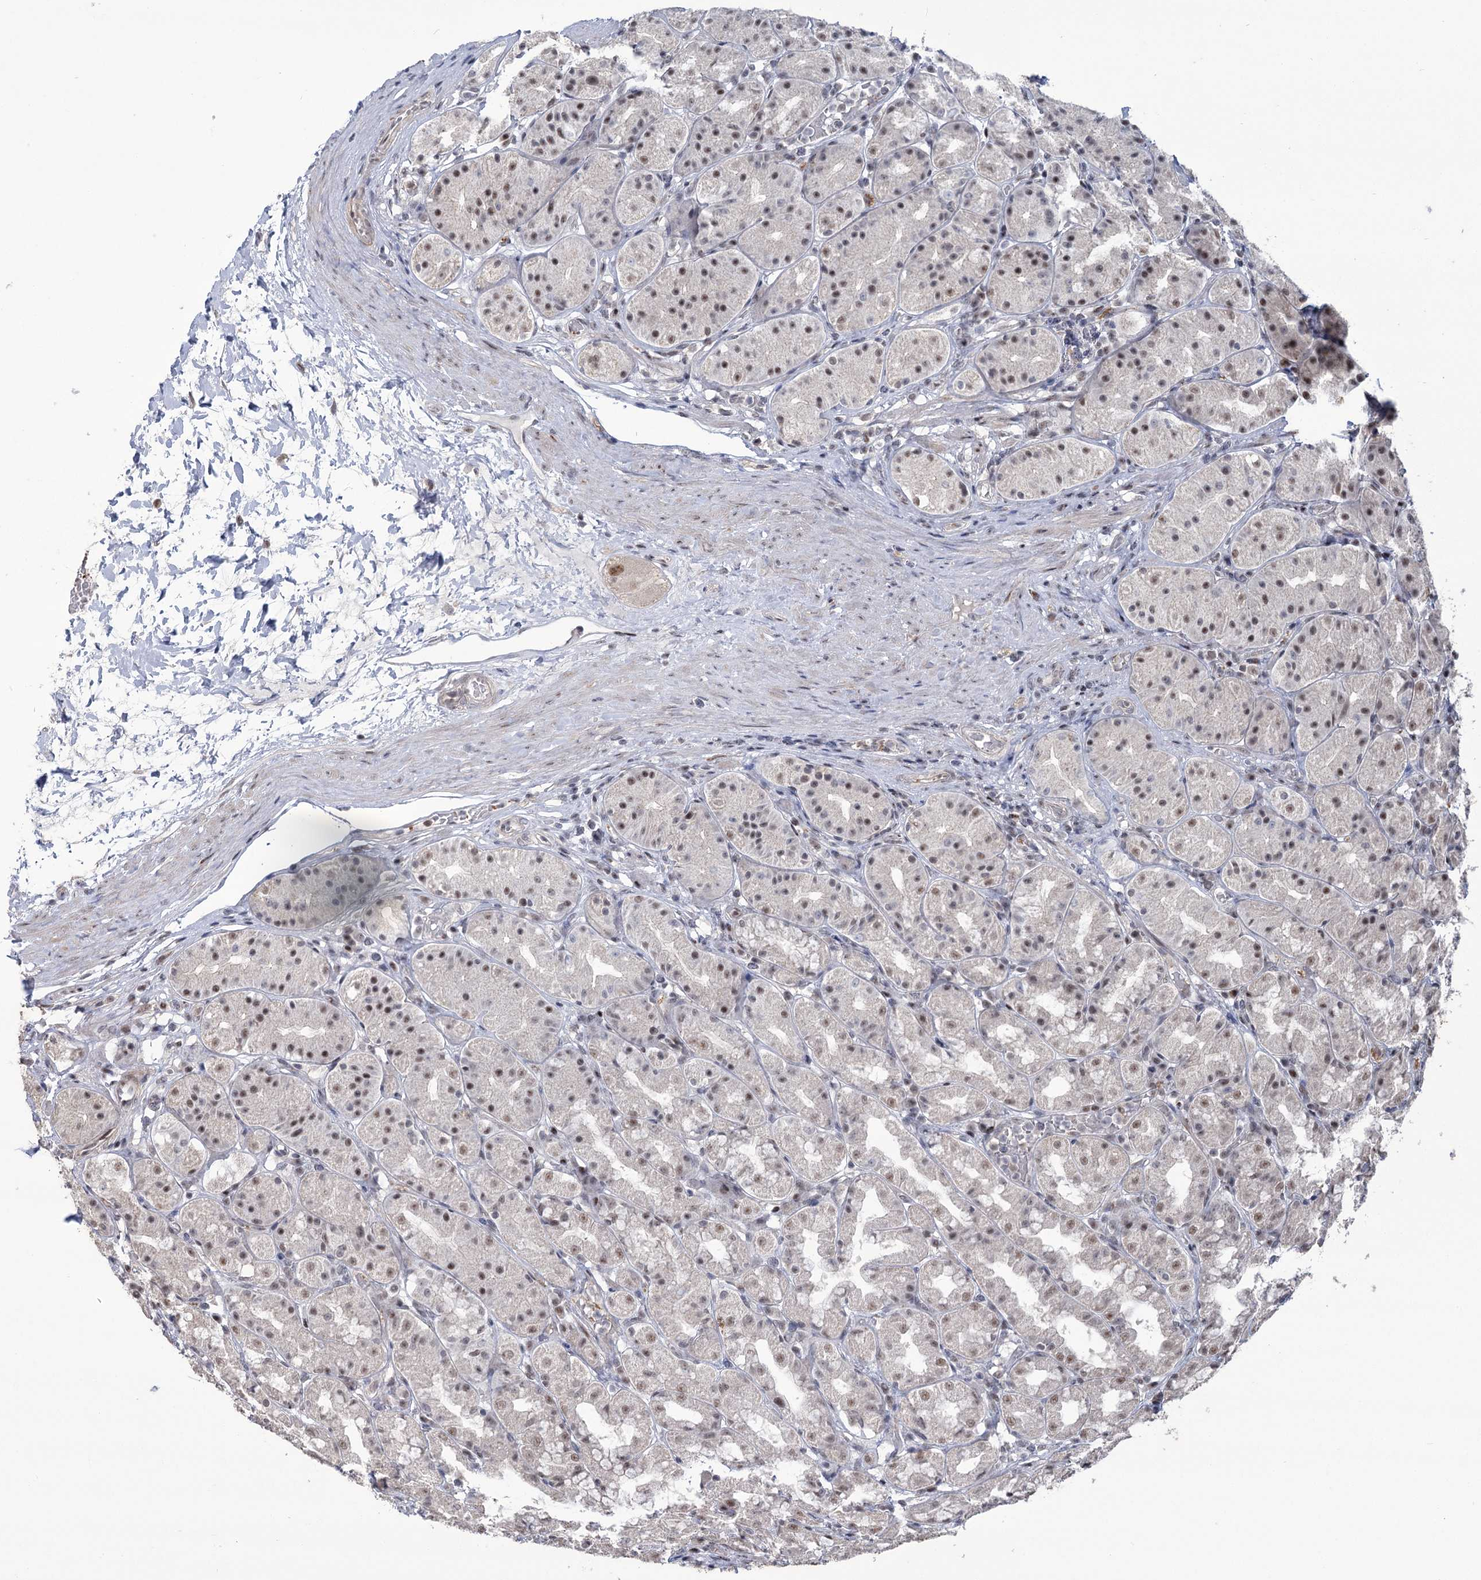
{"staining": {"intensity": "moderate", "quantity": "25%-75%", "location": "nuclear"}, "tissue": "stomach", "cell_type": "Glandular cells", "image_type": "normal", "snomed": [{"axis": "morphology", "description": "Normal tissue, NOS"}, {"axis": "topography", "description": "Stomach, lower"}], "caption": "The micrograph displays immunohistochemical staining of normal stomach. There is moderate nuclear positivity is present in approximately 25%-75% of glandular cells.", "gene": "WBP1L", "patient": {"sex": "female", "age": 56}}